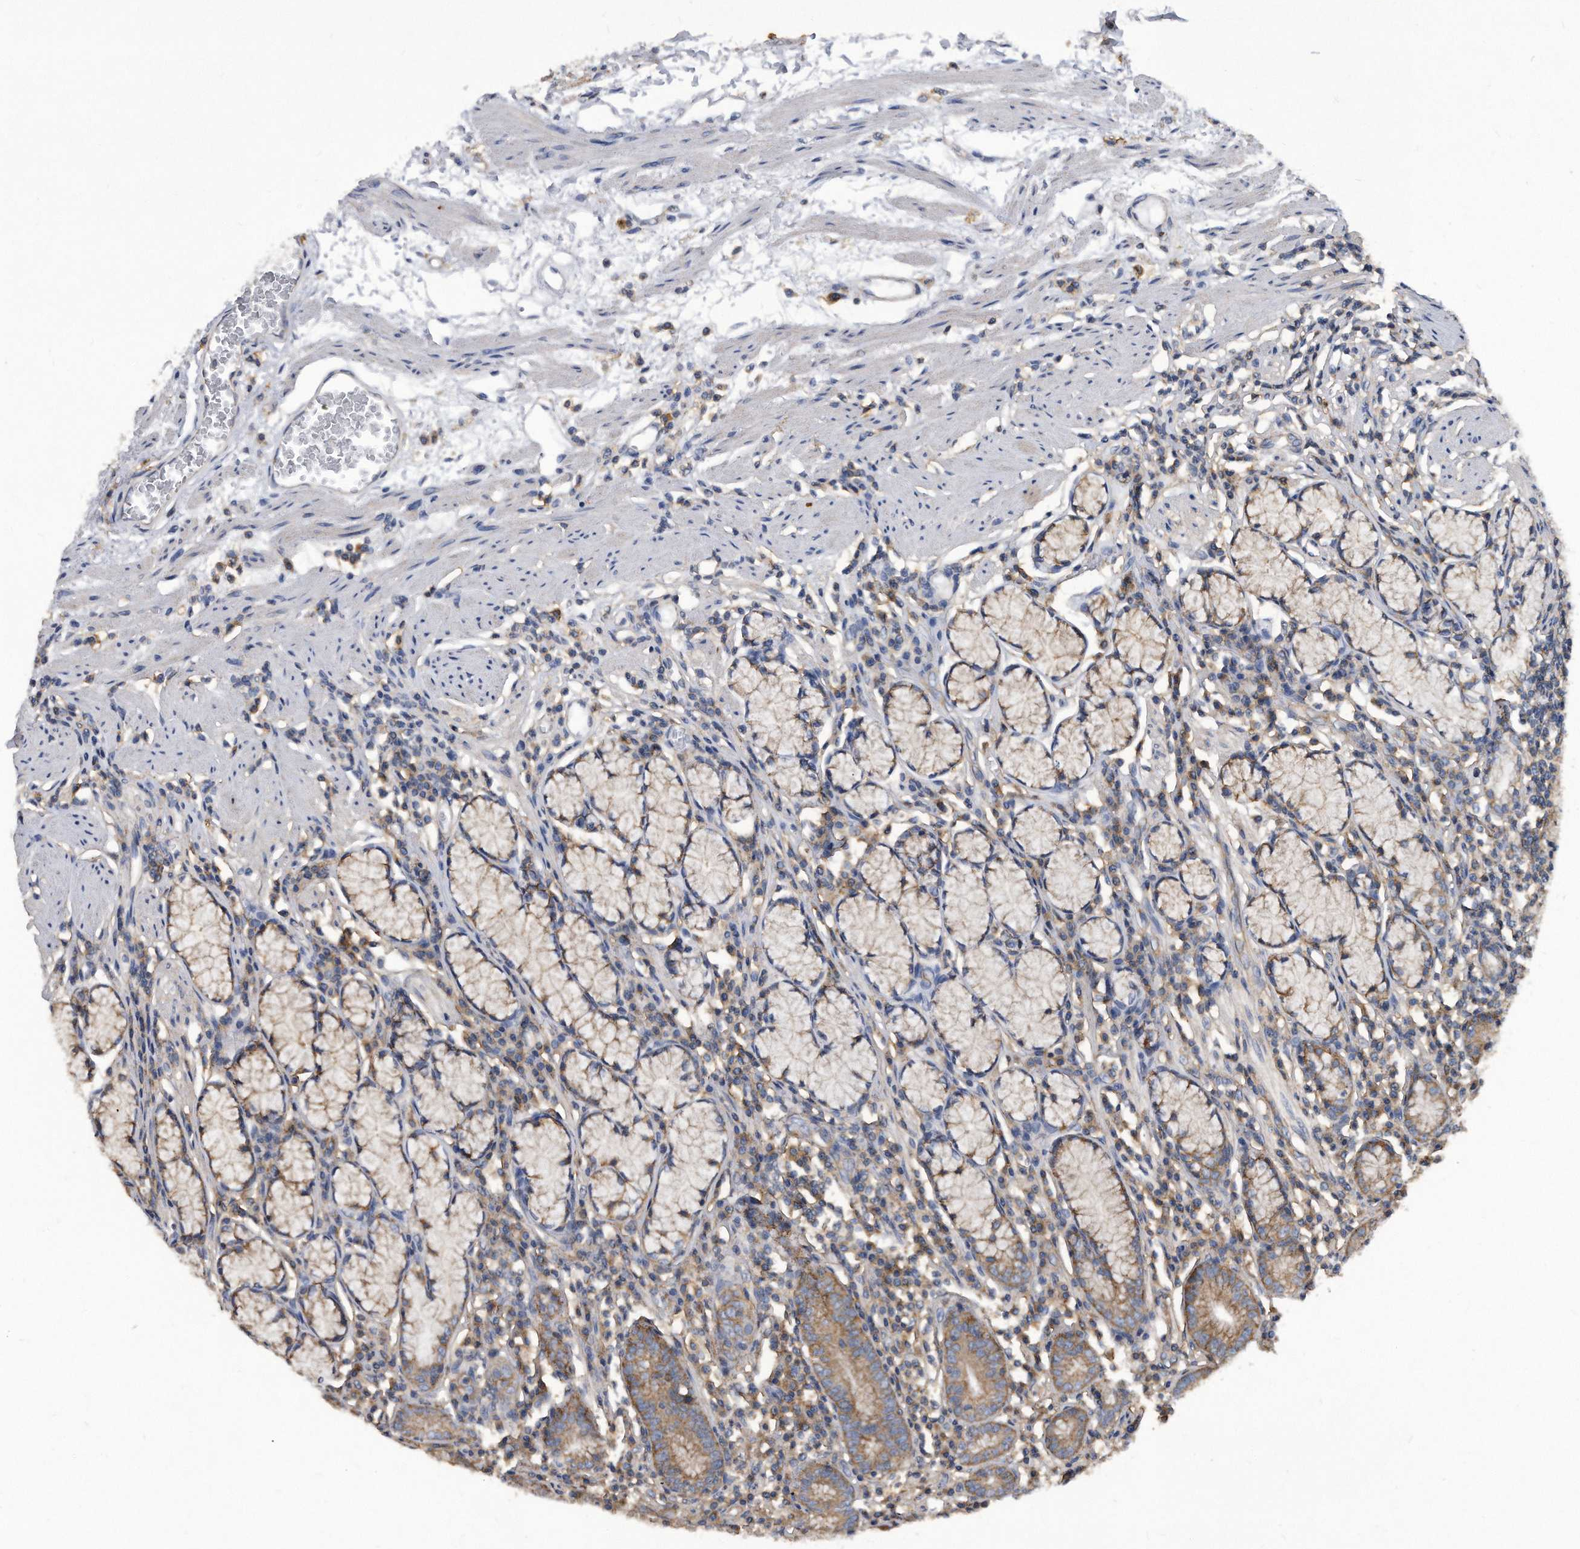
{"staining": {"intensity": "strong", "quantity": "25%-75%", "location": "cytoplasmic/membranous"}, "tissue": "stomach", "cell_type": "Glandular cells", "image_type": "normal", "snomed": [{"axis": "morphology", "description": "Normal tissue, NOS"}, {"axis": "topography", "description": "Stomach"}], "caption": "Immunohistochemistry (IHC) of normal human stomach reveals high levels of strong cytoplasmic/membranous staining in about 25%-75% of glandular cells.", "gene": "ATG5", "patient": {"sex": "male", "age": 55}}